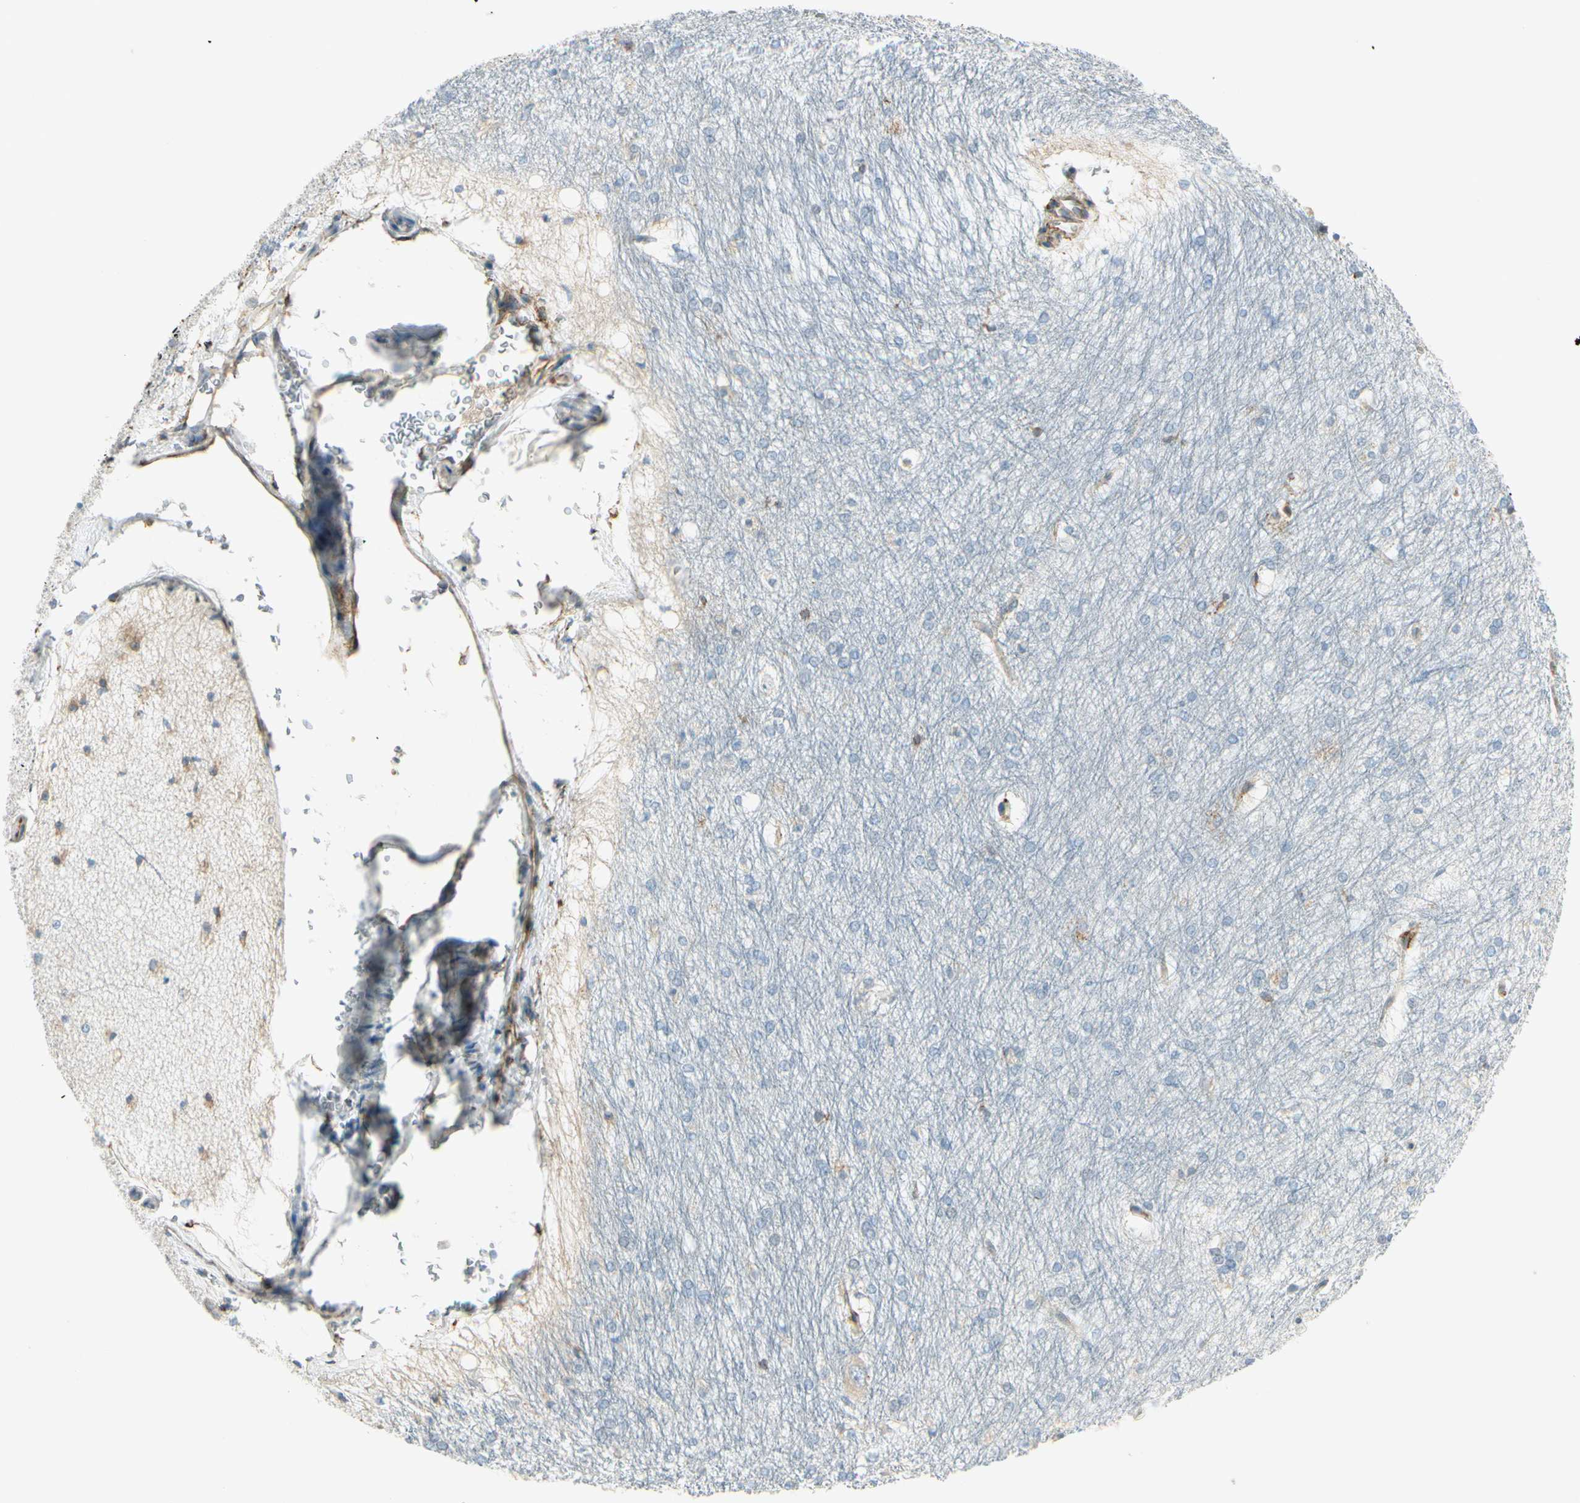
{"staining": {"intensity": "negative", "quantity": "none", "location": "none"}, "tissue": "hippocampus", "cell_type": "Glial cells", "image_type": "normal", "snomed": [{"axis": "morphology", "description": "Normal tissue, NOS"}, {"axis": "topography", "description": "Hippocampus"}], "caption": "IHC micrograph of benign hippocampus: human hippocampus stained with DAB (3,3'-diaminobenzidine) exhibits no significant protein positivity in glial cells. (Stains: DAB immunohistochemistry with hematoxylin counter stain, Microscopy: brightfield microscopy at high magnification).", "gene": "FKBP7", "patient": {"sex": "female", "age": 19}}